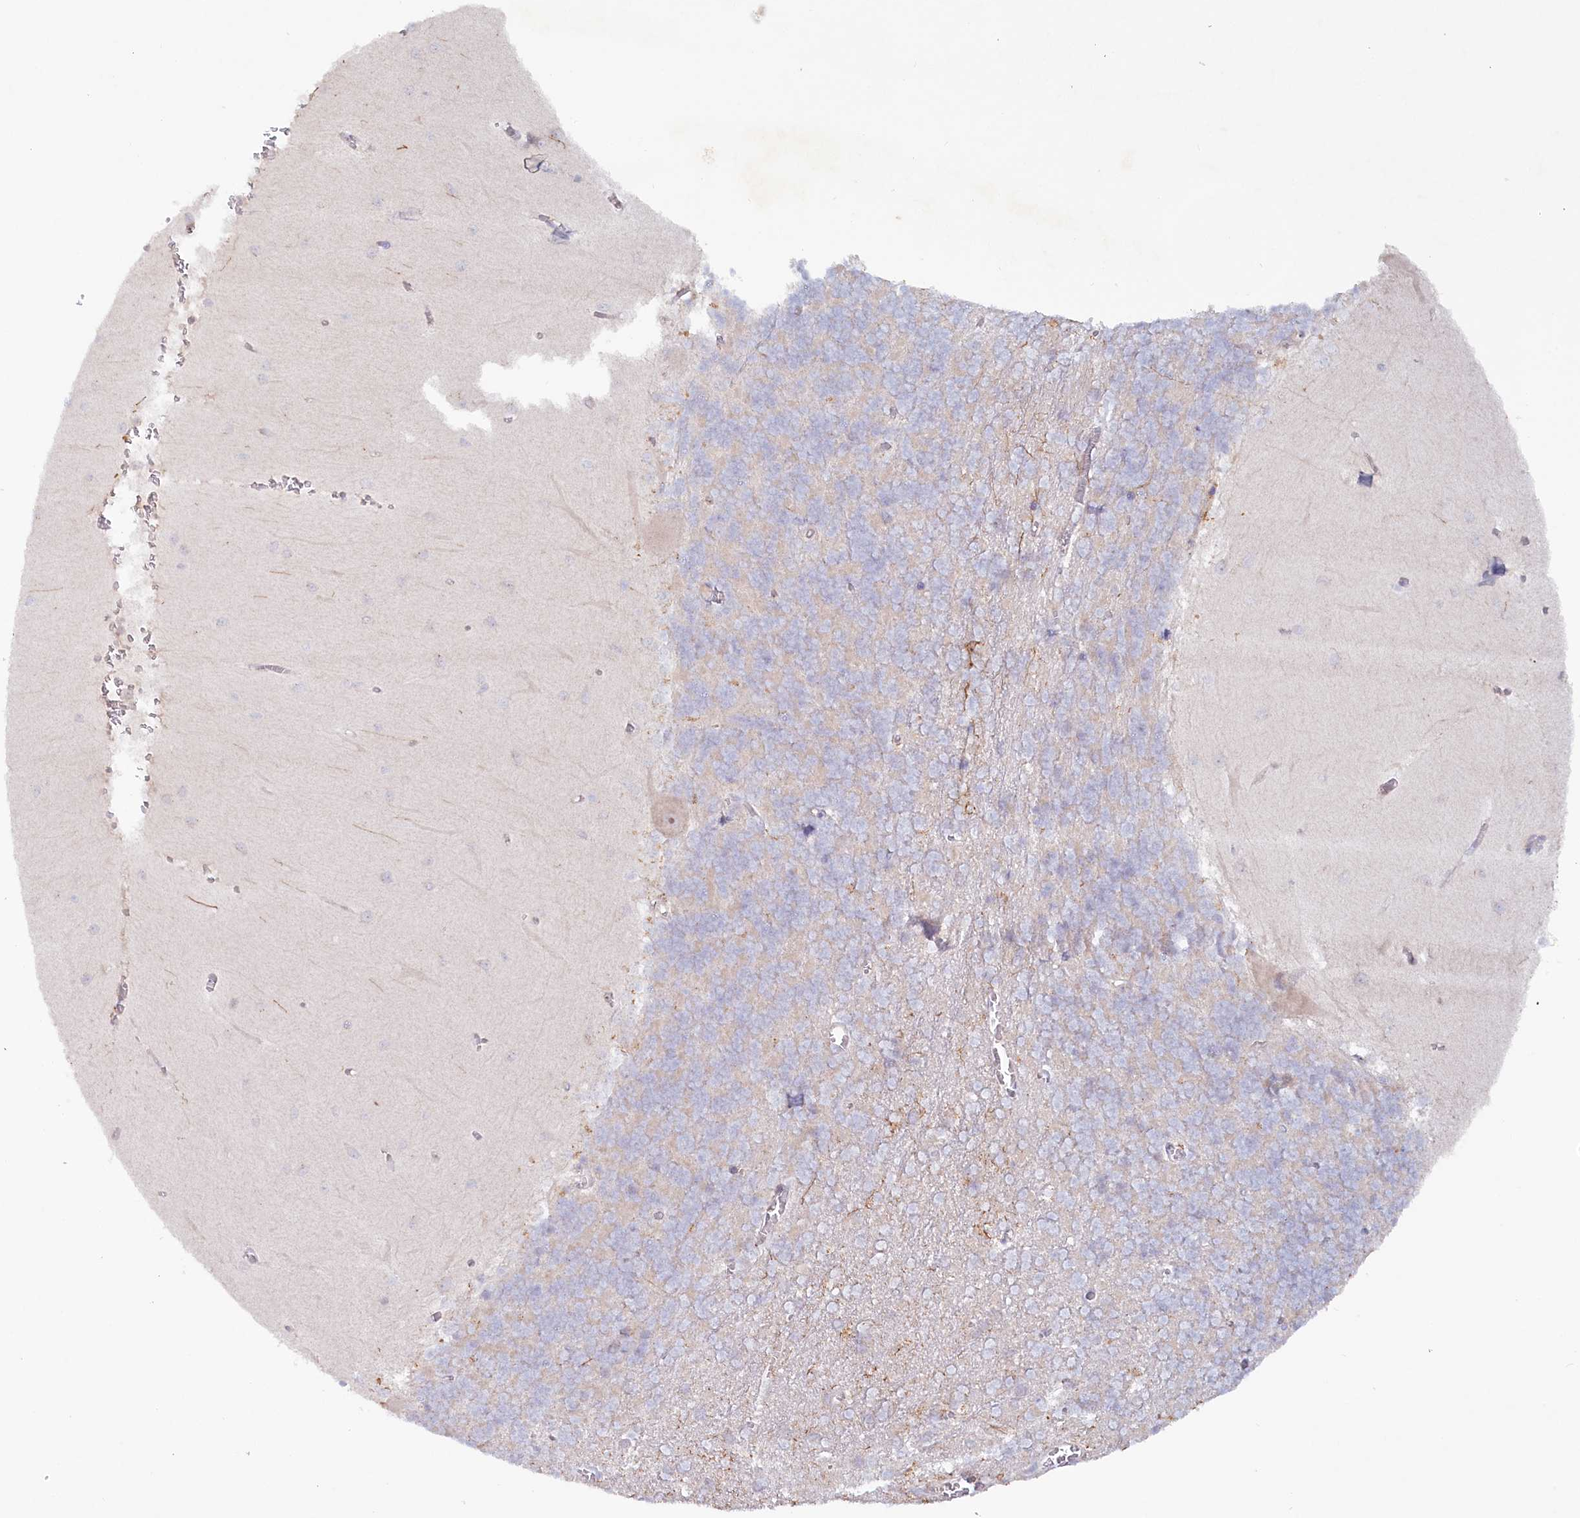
{"staining": {"intensity": "negative", "quantity": "none", "location": "none"}, "tissue": "cerebellum", "cell_type": "Cells in granular layer", "image_type": "normal", "snomed": [{"axis": "morphology", "description": "Normal tissue, NOS"}, {"axis": "topography", "description": "Cerebellum"}], "caption": "DAB immunohistochemical staining of unremarkable human cerebellum displays no significant staining in cells in granular layer.", "gene": "TNIP1", "patient": {"sex": "male", "age": 37}}